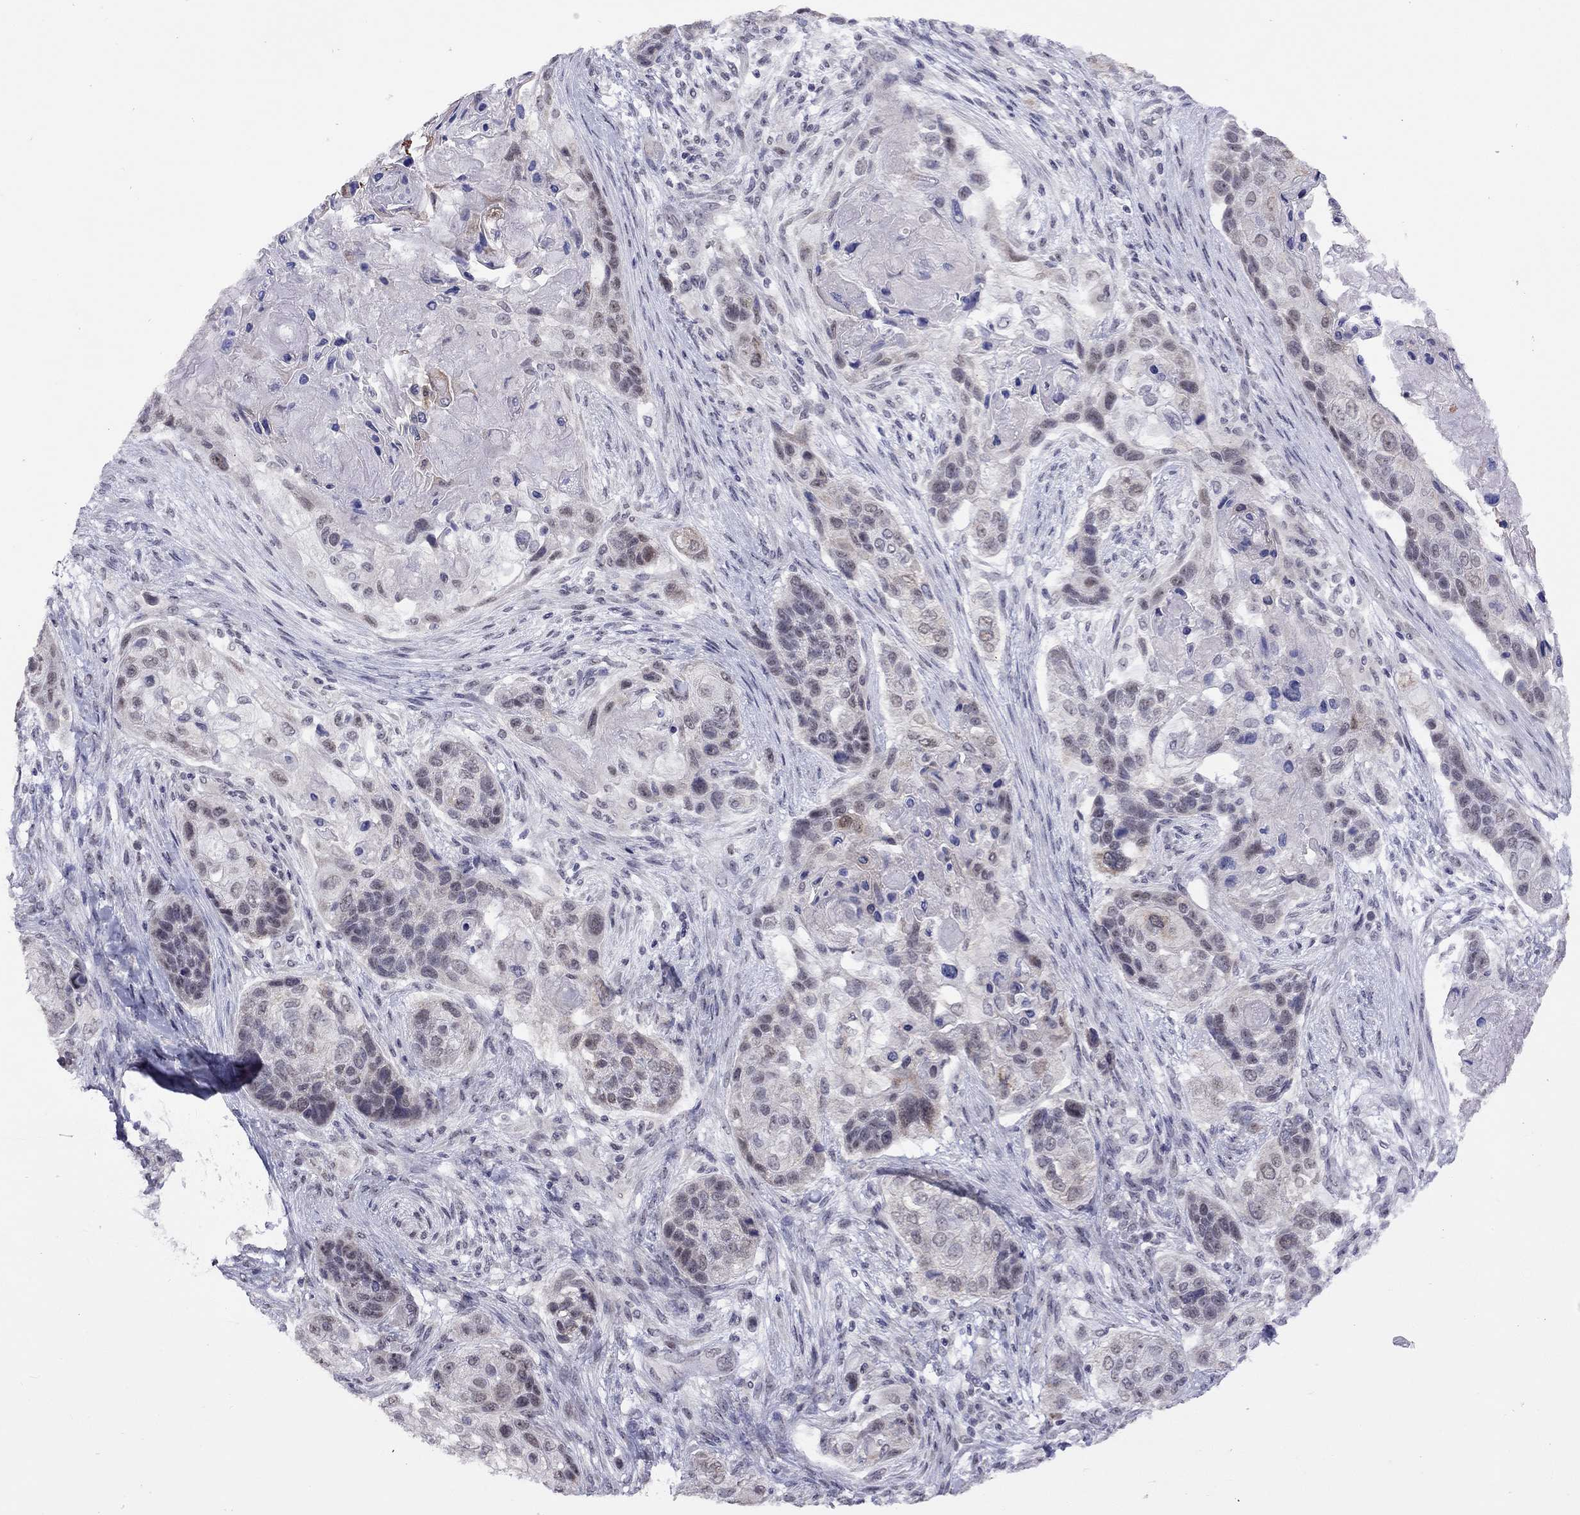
{"staining": {"intensity": "negative", "quantity": "none", "location": "none"}, "tissue": "lung cancer", "cell_type": "Tumor cells", "image_type": "cancer", "snomed": [{"axis": "morphology", "description": "Squamous cell carcinoma, NOS"}, {"axis": "topography", "description": "Lung"}], "caption": "Tumor cells show no significant staining in squamous cell carcinoma (lung). Nuclei are stained in blue.", "gene": "HES5", "patient": {"sex": "male", "age": 69}}